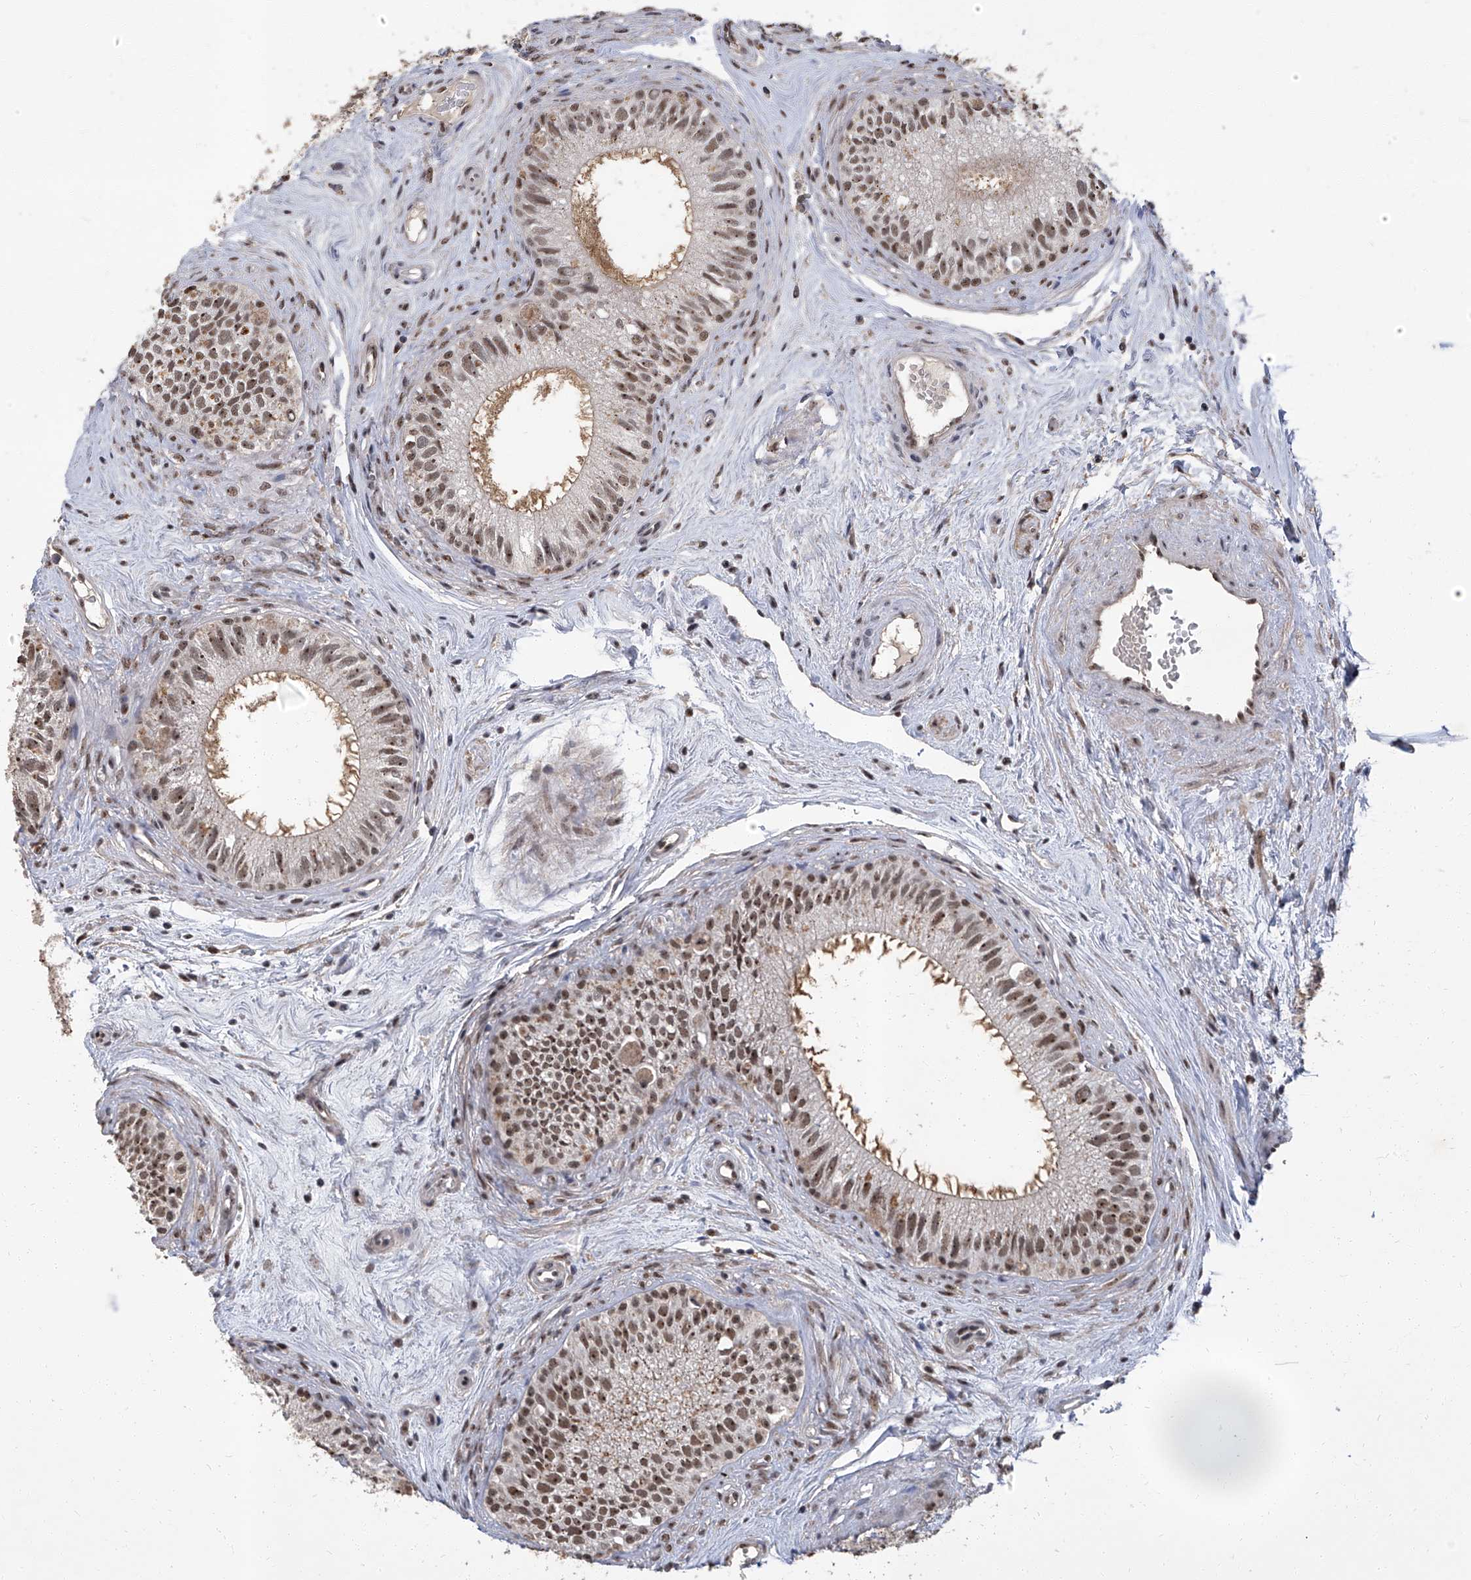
{"staining": {"intensity": "moderate", "quantity": ">75%", "location": "cytoplasmic/membranous,nuclear"}, "tissue": "epididymis", "cell_type": "Glandular cells", "image_type": "normal", "snomed": [{"axis": "morphology", "description": "Normal tissue, NOS"}, {"axis": "topography", "description": "Epididymis"}], "caption": "Immunohistochemical staining of normal epididymis exhibits >75% levels of moderate cytoplasmic/membranous,nuclear protein expression in about >75% of glandular cells.", "gene": "CMTR1", "patient": {"sex": "male", "age": 71}}